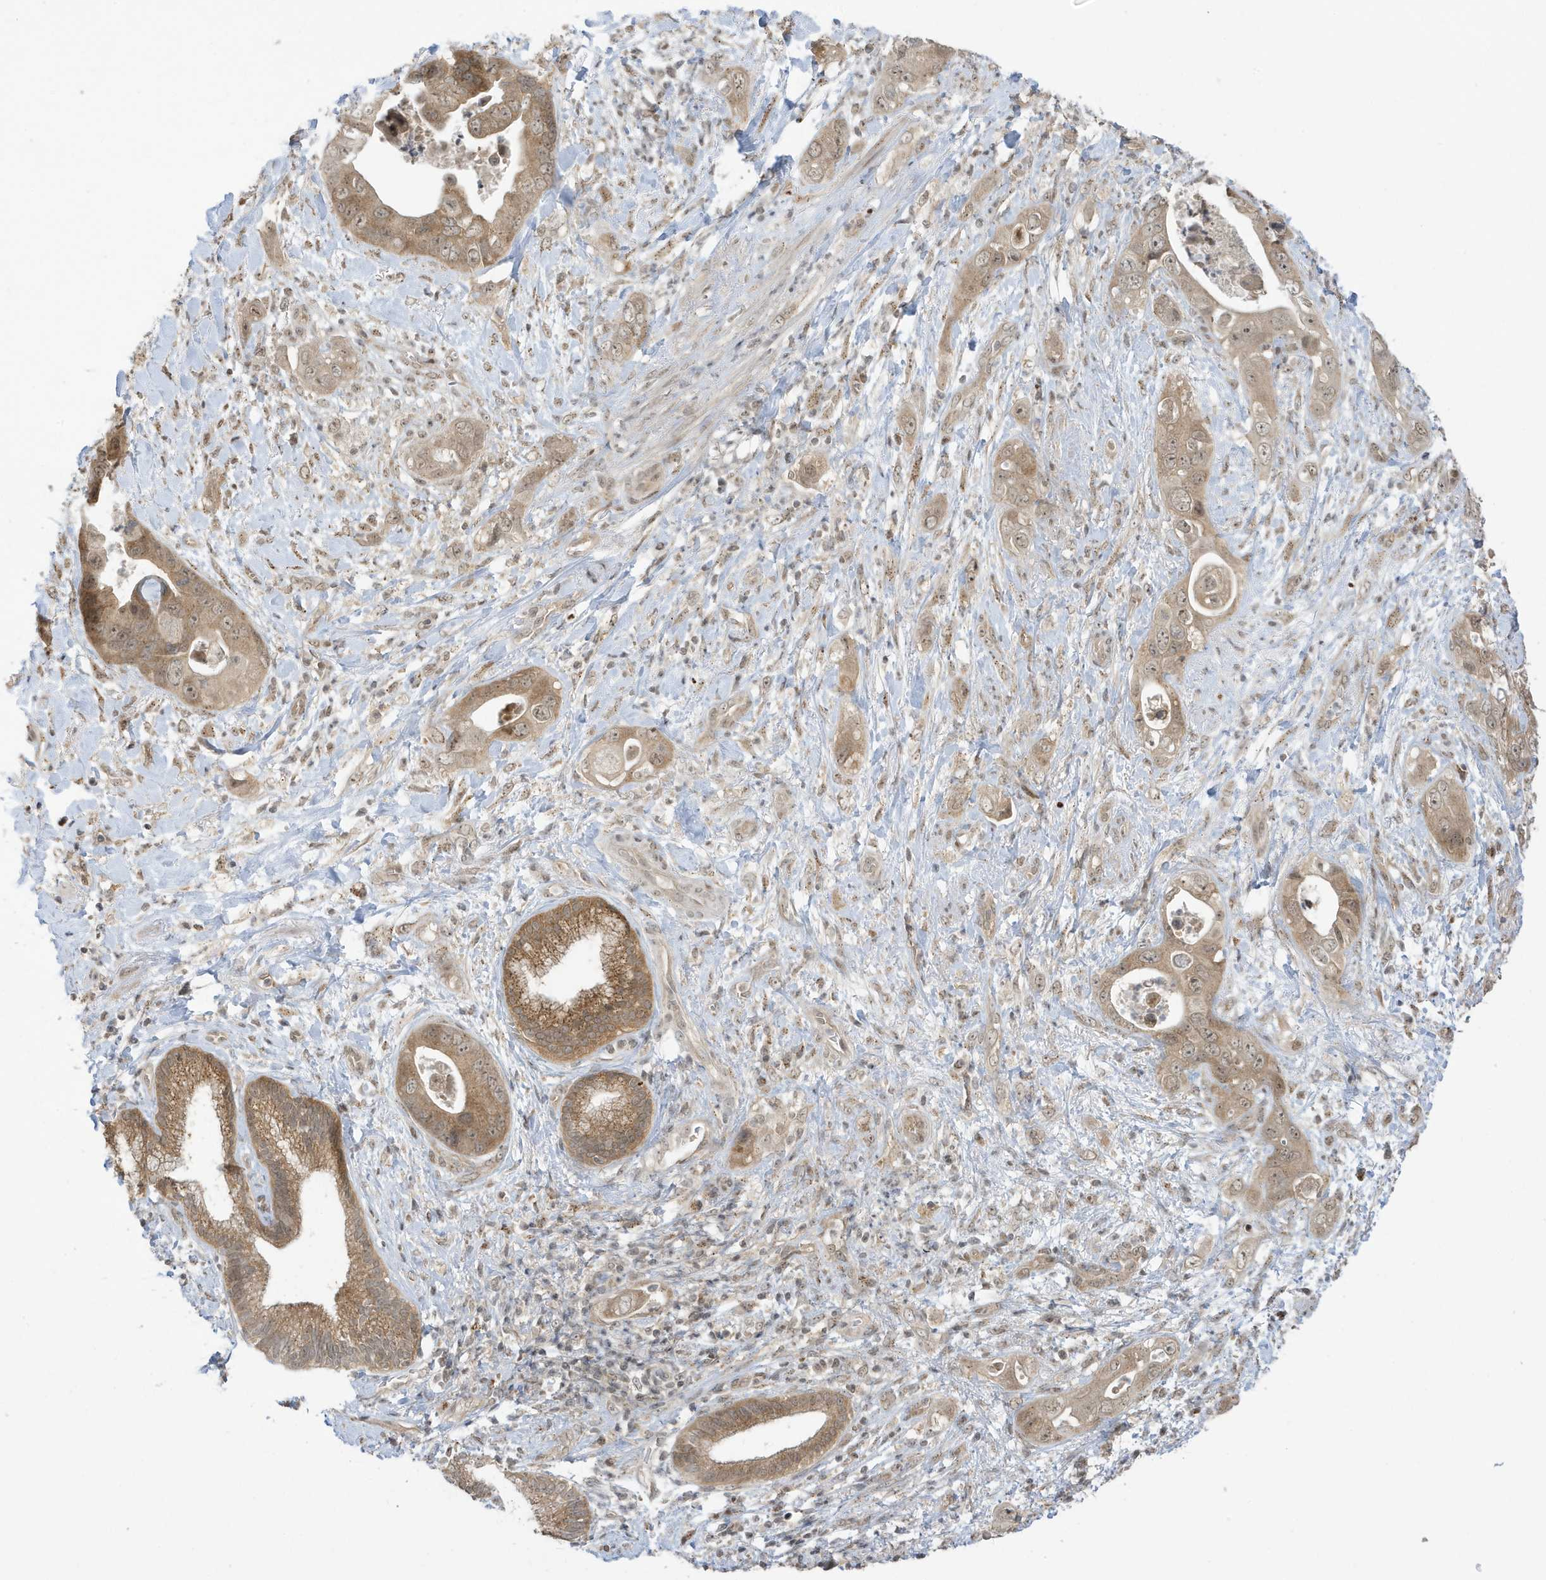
{"staining": {"intensity": "moderate", "quantity": ">75%", "location": "cytoplasmic/membranous,nuclear"}, "tissue": "pancreatic cancer", "cell_type": "Tumor cells", "image_type": "cancer", "snomed": [{"axis": "morphology", "description": "Adenocarcinoma, NOS"}, {"axis": "topography", "description": "Pancreas"}], "caption": "The immunohistochemical stain shows moderate cytoplasmic/membranous and nuclear expression in tumor cells of pancreatic adenocarcinoma tissue.", "gene": "TAB3", "patient": {"sex": "female", "age": 78}}